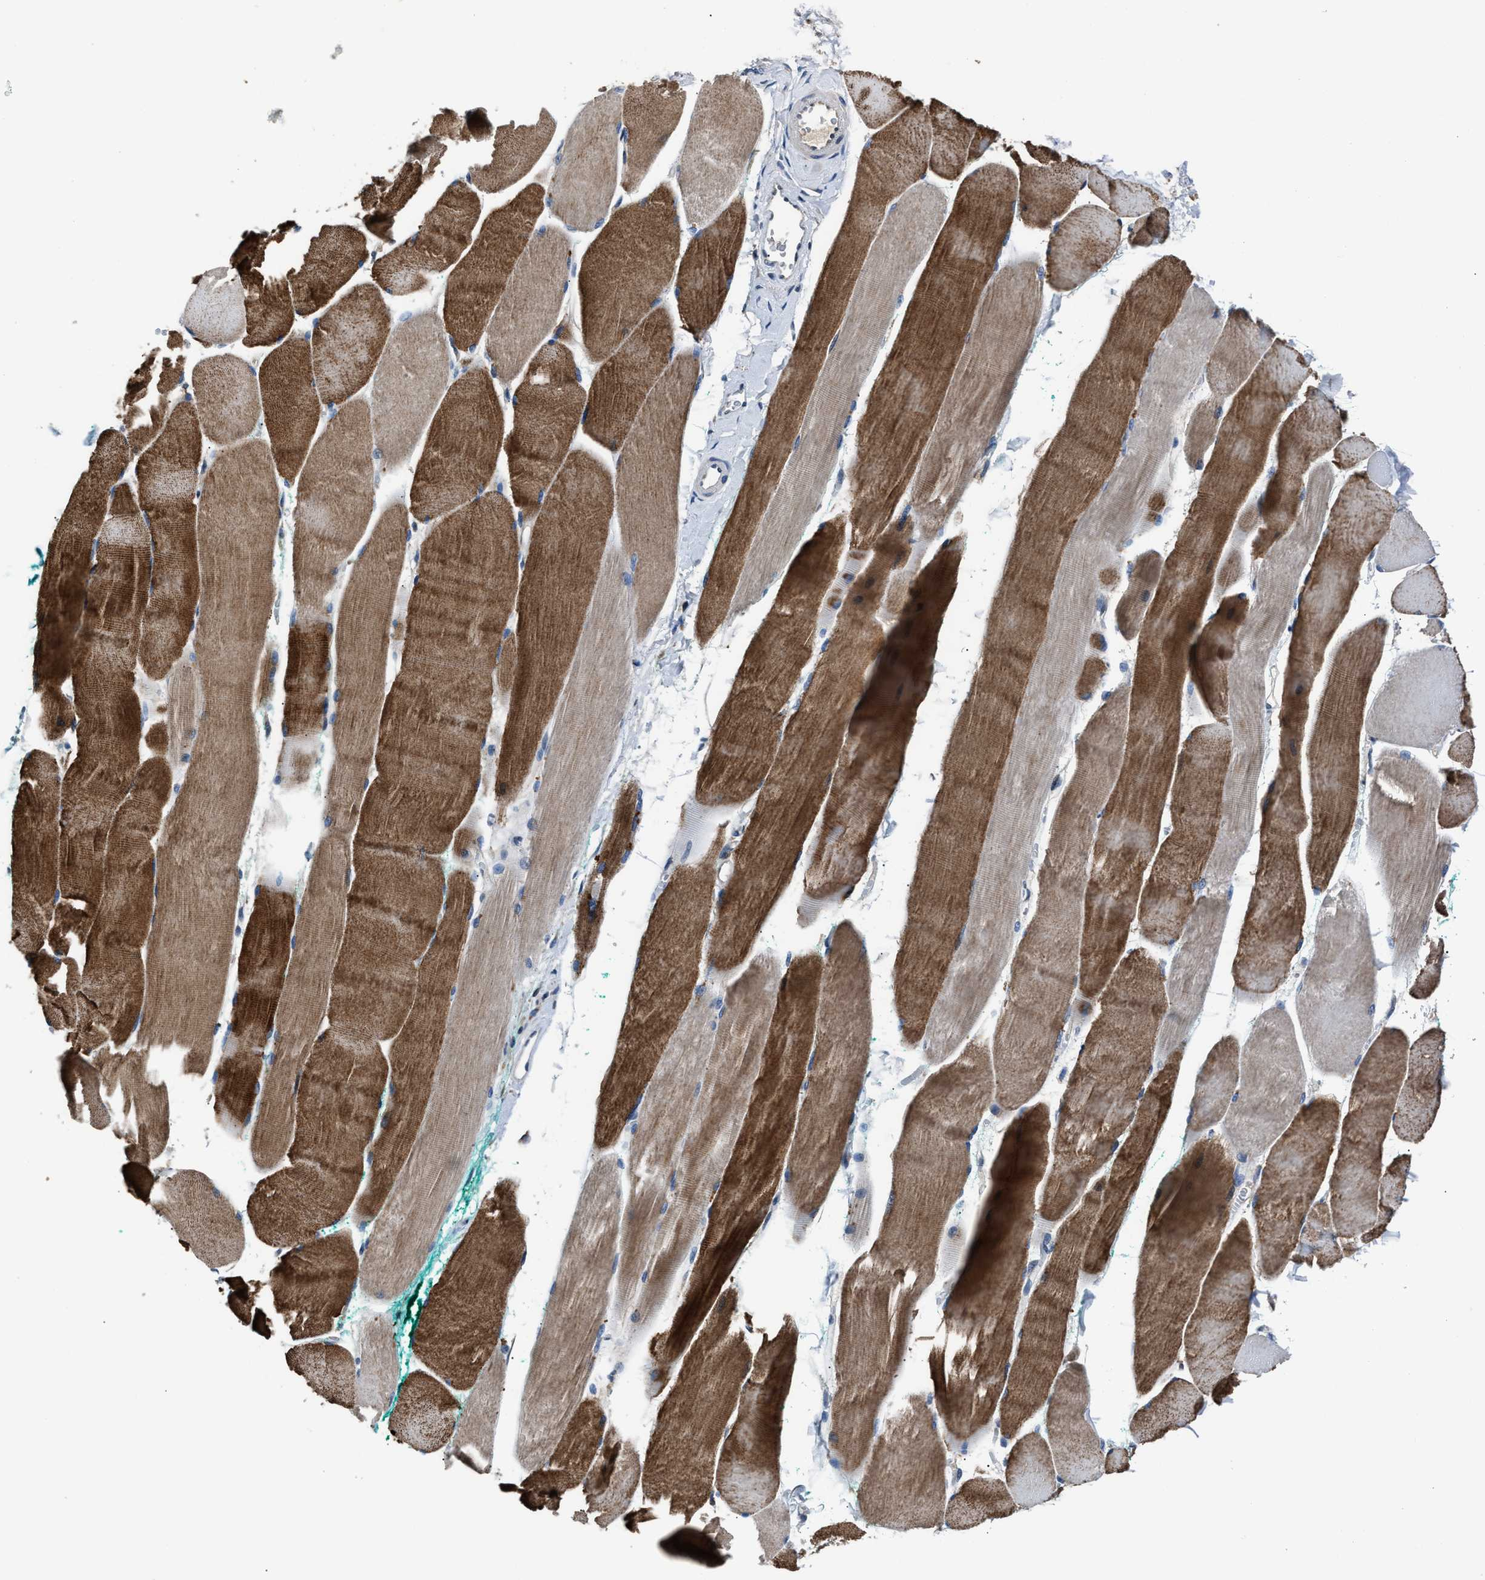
{"staining": {"intensity": "strong", "quantity": "25%-75%", "location": "cytoplasmic/membranous"}, "tissue": "skeletal muscle", "cell_type": "Myocytes", "image_type": "normal", "snomed": [{"axis": "morphology", "description": "Normal tissue, NOS"}, {"axis": "morphology", "description": "Squamous cell carcinoma, NOS"}, {"axis": "topography", "description": "Skeletal muscle"}], "caption": "This is a micrograph of immunohistochemistry (IHC) staining of unremarkable skeletal muscle, which shows strong staining in the cytoplasmic/membranous of myocytes.", "gene": "DNAJC24", "patient": {"sex": "male", "age": 51}}